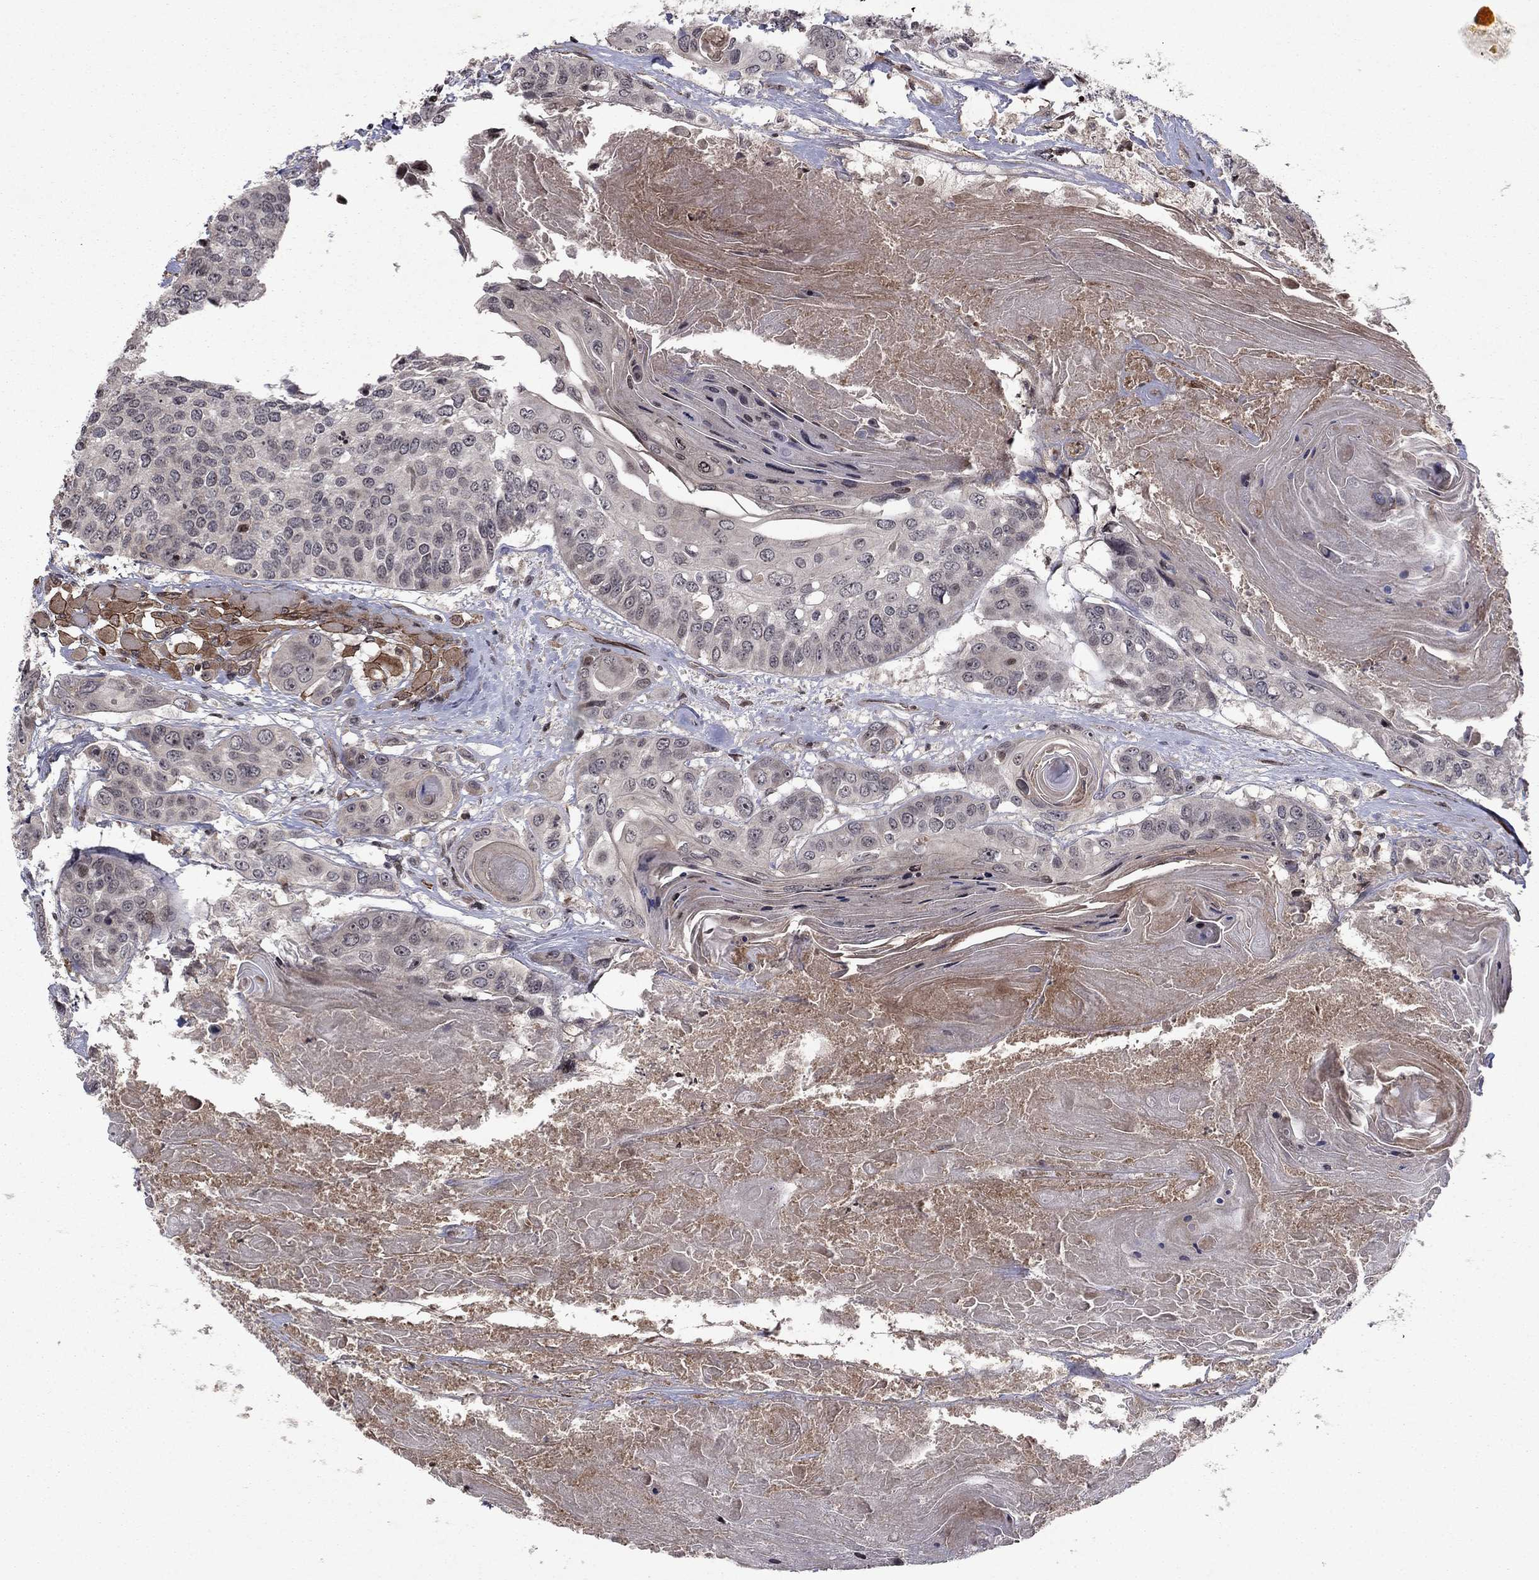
{"staining": {"intensity": "negative", "quantity": "none", "location": "none"}, "tissue": "head and neck cancer", "cell_type": "Tumor cells", "image_type": "cancer", "snomed": [{"axis": "morphology", "description": "Squamous cell carcinoma, NOS"}, {"axis": "topography", "description": "Oral tissue"}, {"axis": "topography", "description": "Head-Neck"}], "caption": "Immunohistochemical staining of human head and neck cancer (squamous cell carcinoma) reveals no significant positivity in tumor cells.", "gene": "SORBS1", "patient": {"sex": "male", "age": 56}}